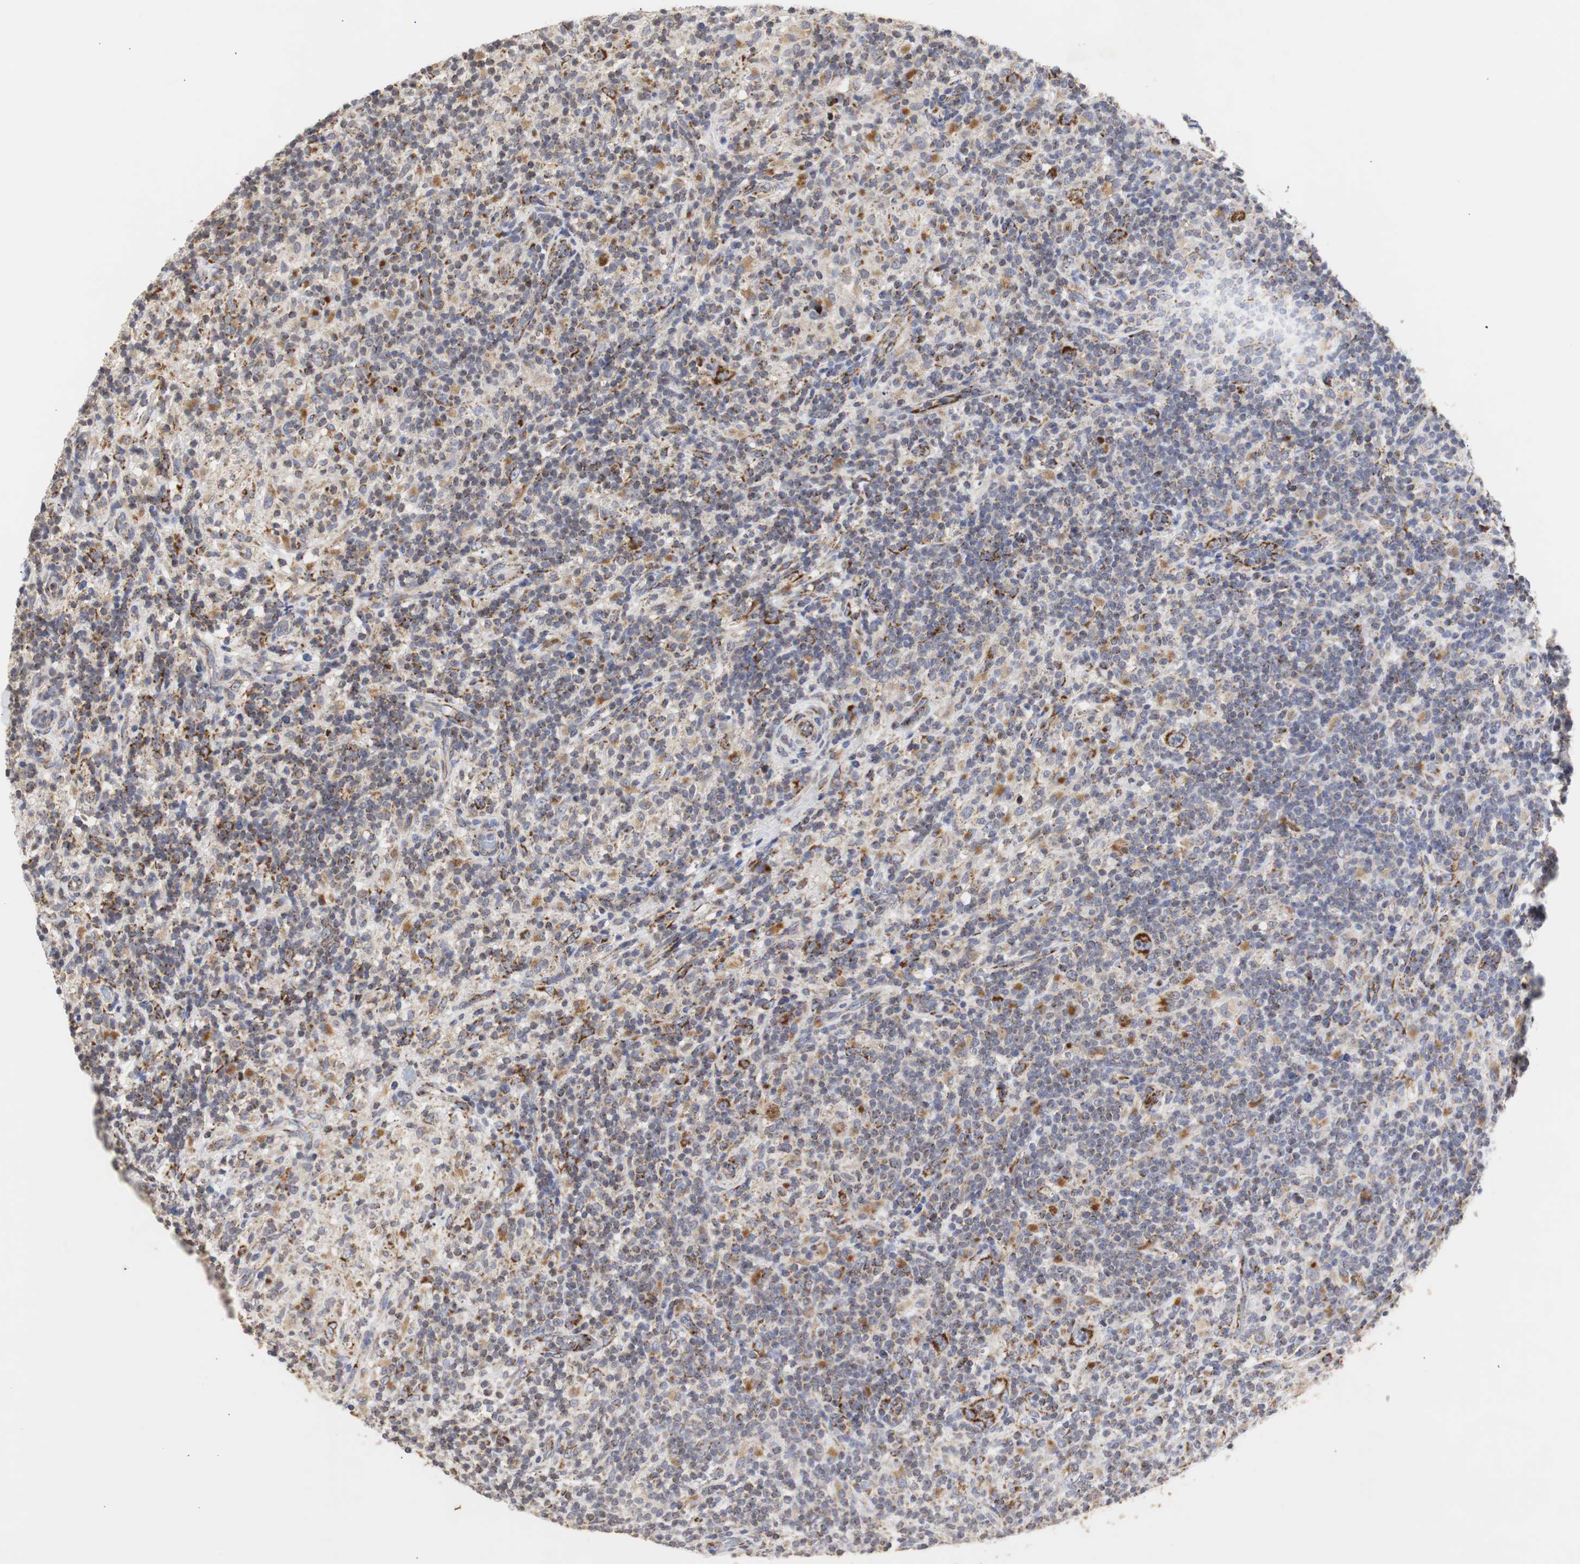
{"staining": {"intensity": "moderate", "quantity": "25%-75%", "location": "cytoplasmic/membranous"}, "tissue": "lymphoma", "cell_type": "Tumor cells", "image_type": "cancer", "snomed": [{"axis": "morphology", "description": "Hodgkin's disease, NOS"}, {"axis": "topography", "description": "Lymph node"}], "caption": "IHC histopathology image of neoplastic tissue: human Hodgkin's disease stained using immunohistochemistry (IHC) displays medium levels of moderate protein expression localized specifically in the cytoplasmic/membranous of tumor cells, appearing as a cytoplasmic/membranous brown color.", "gene": "HSD17B10", "patient": {"sex": "male", "age": 70}}